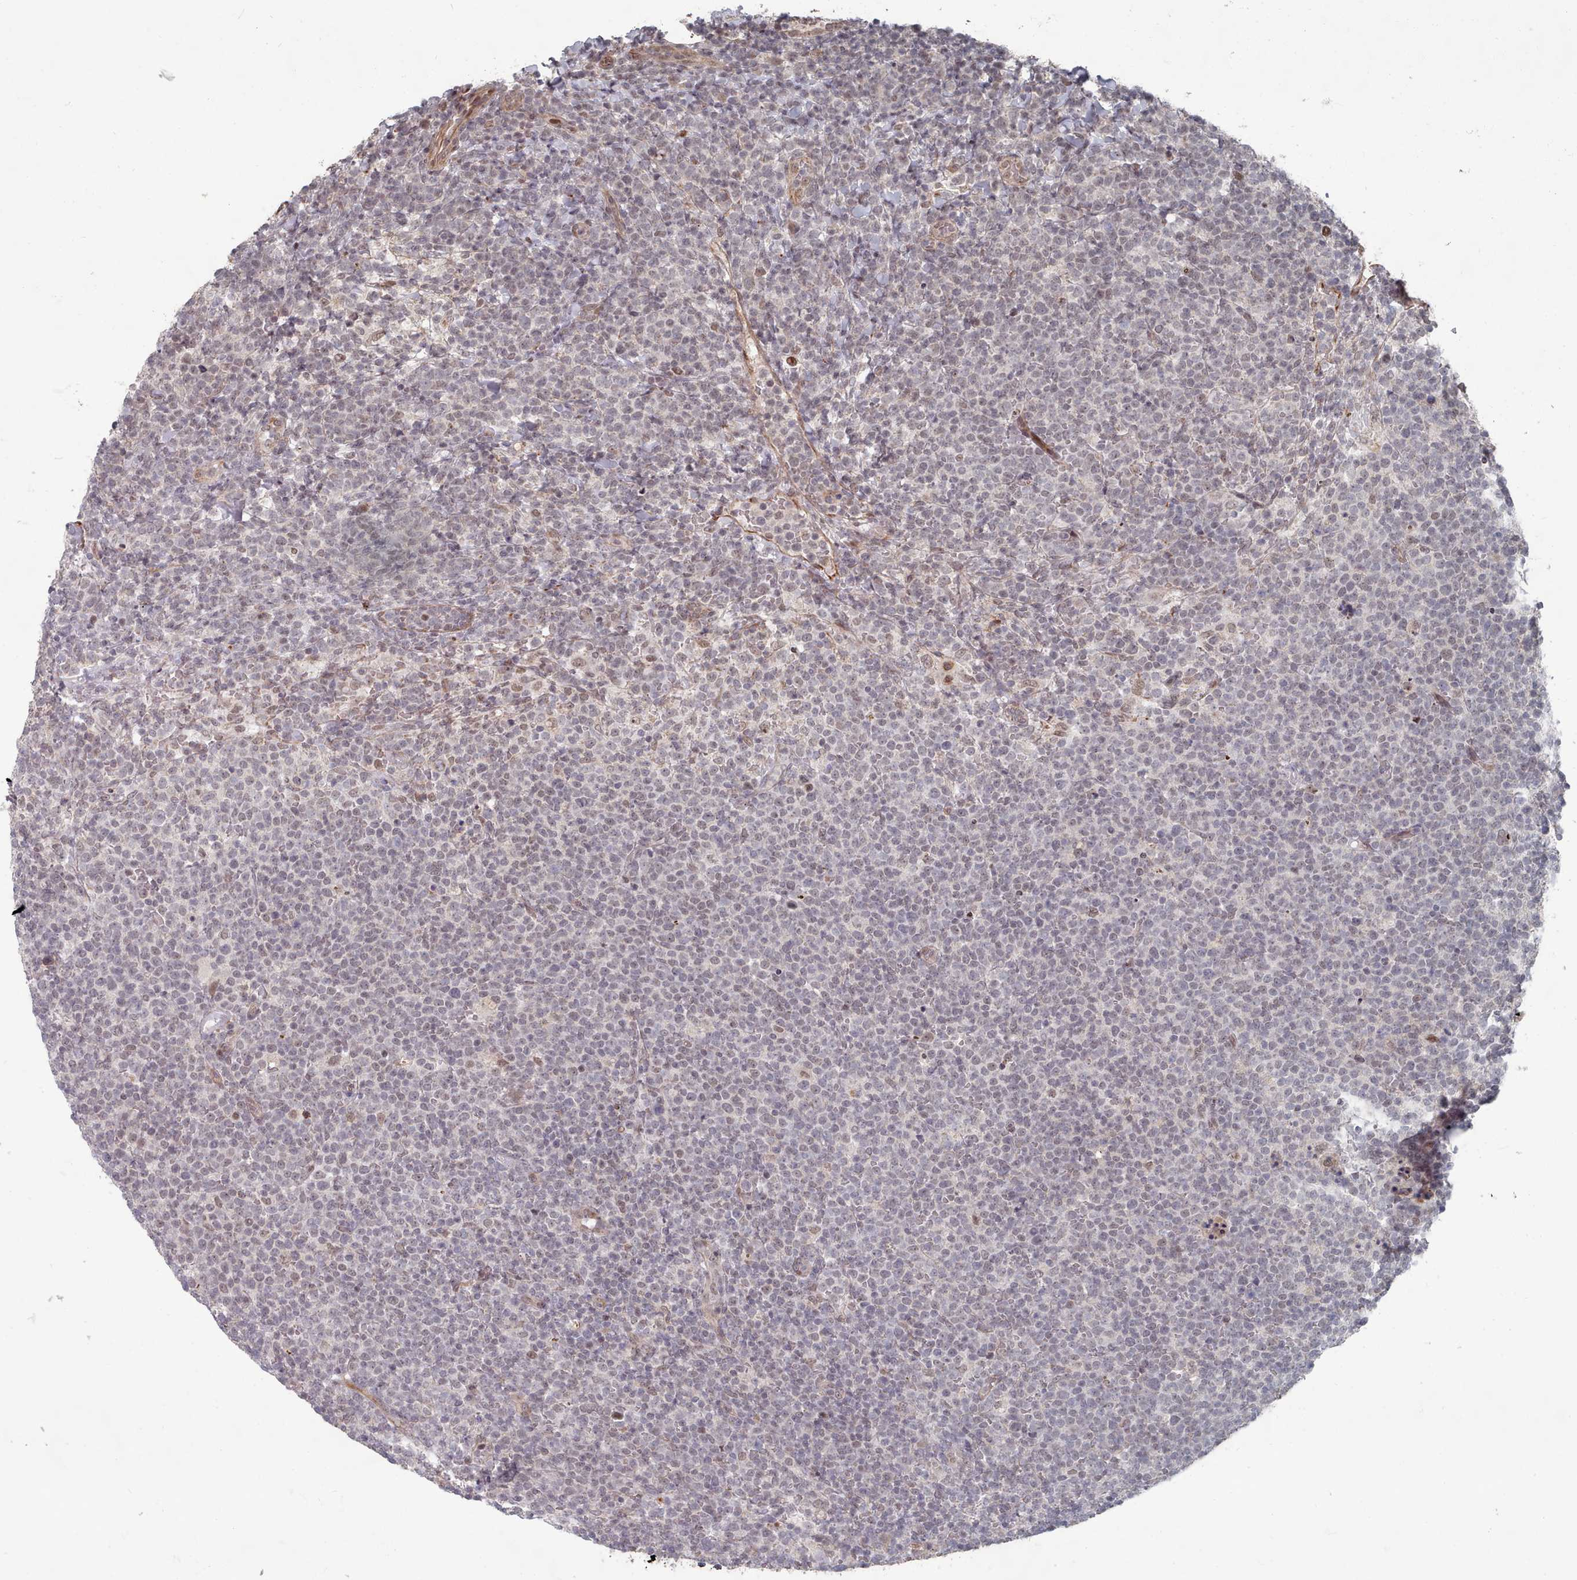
{"staining": {"intensity": "negative", "quantity": "none", "location": "none"}, "tissue": "lymphoma", "cell_type": "Tumor cells", "image_type": "cancer", "snomed": [{"axis": "morphology", "description": "Malignant lymphoma, non-Hodgkin's type, High grade"}, {"axis": "topography", "description": "Lymph node"}], "caption": "Immunohistochemistry (IHC) image of neoplastic tissue: lymphoma stained with DAB demonstrates no significant protein staining in tumor cells.", "gene": "CPSF4", "patient": {"sex": "male", "age": 61}}